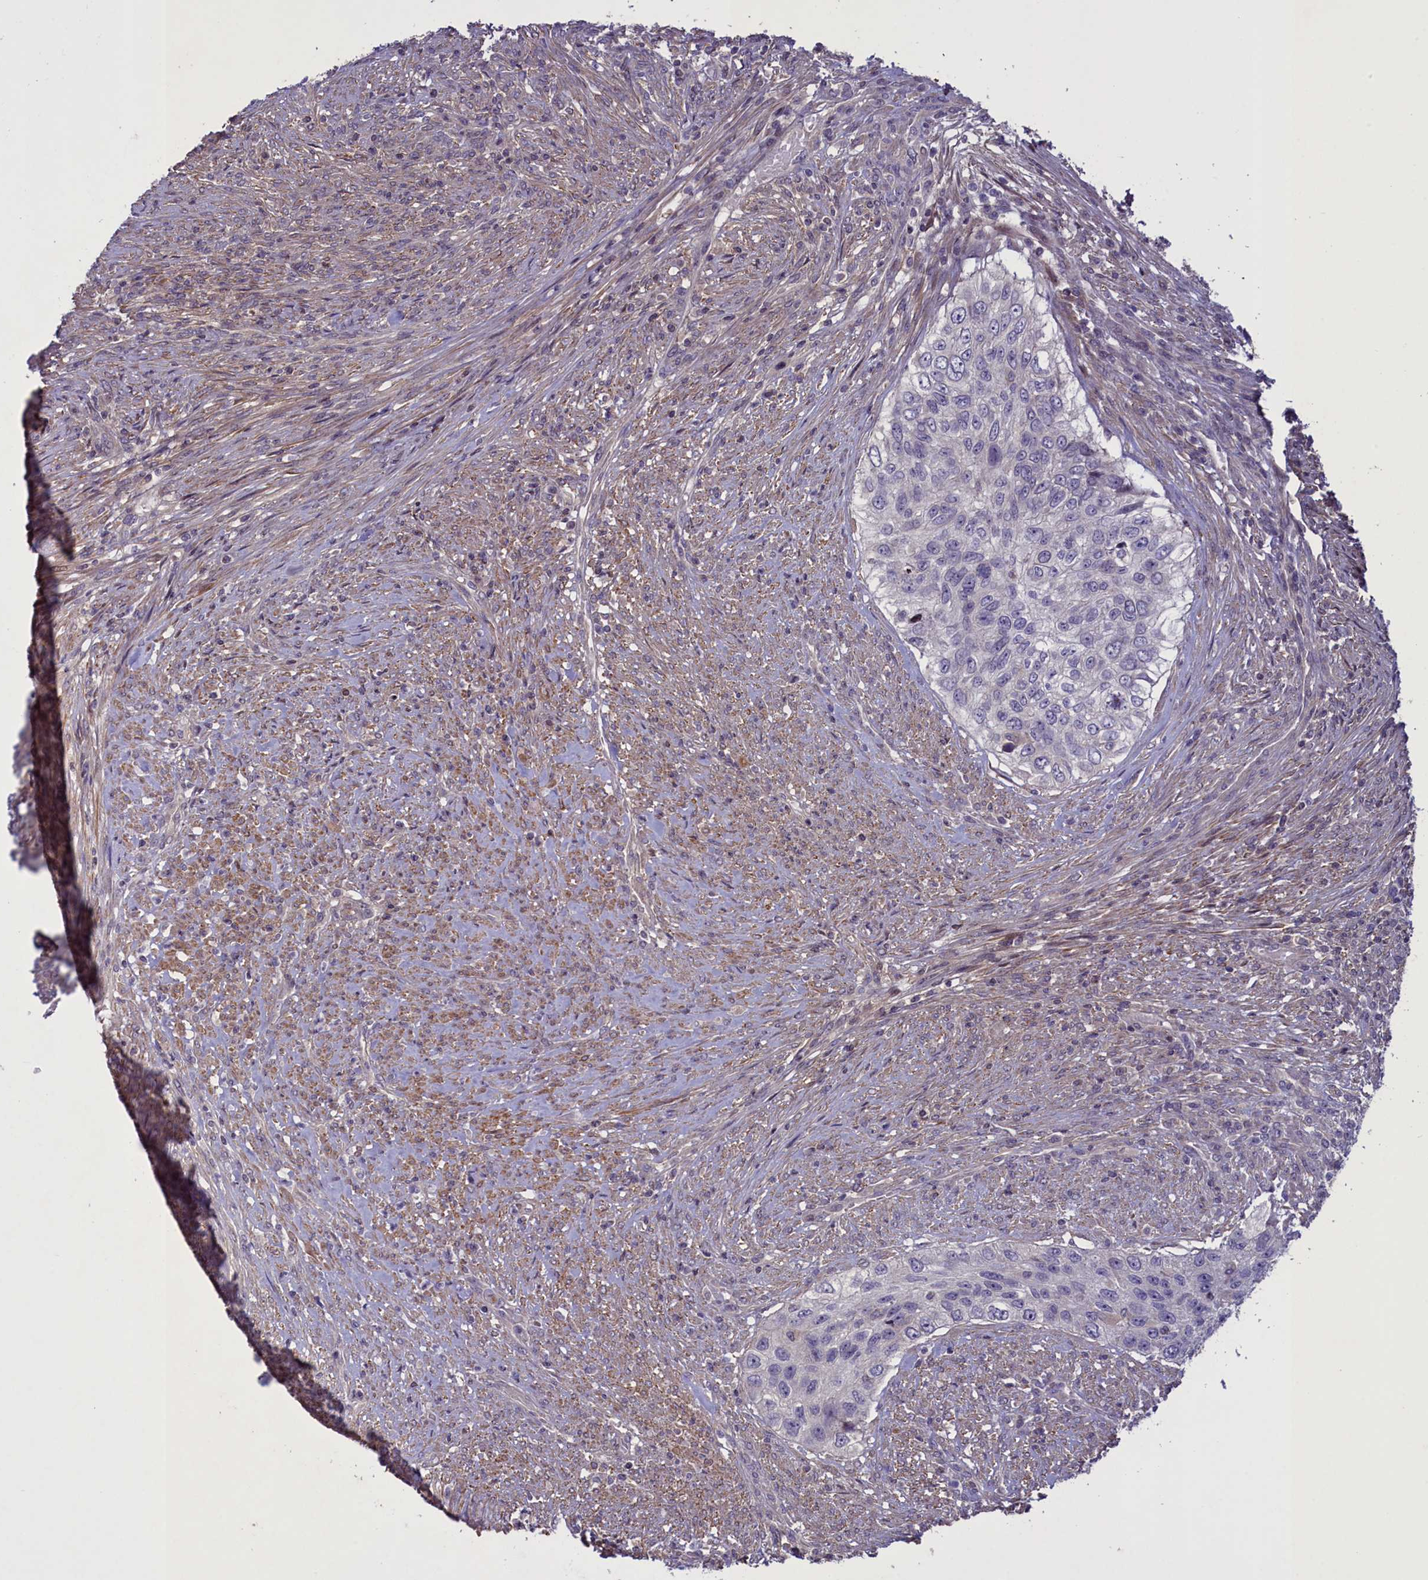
{"staining": {"intensity": "negative", "quantity": "none", "location": "none"}, "tissue": "urothelial cancer", "cell_type": "Tumor cells", "image_type": "cancer", "snomed": [{"axis": "morphology", "description": "Urothelial carcinoma, High grade"}, {"axis": "topography", "description": "Urinary bladder"}], "caption": "A photomicrograph of human urothelial cancer is negative for staining in tumor cells.", "gene": "MAN2C1", "patient": {"sex": "female", "age": 60}}